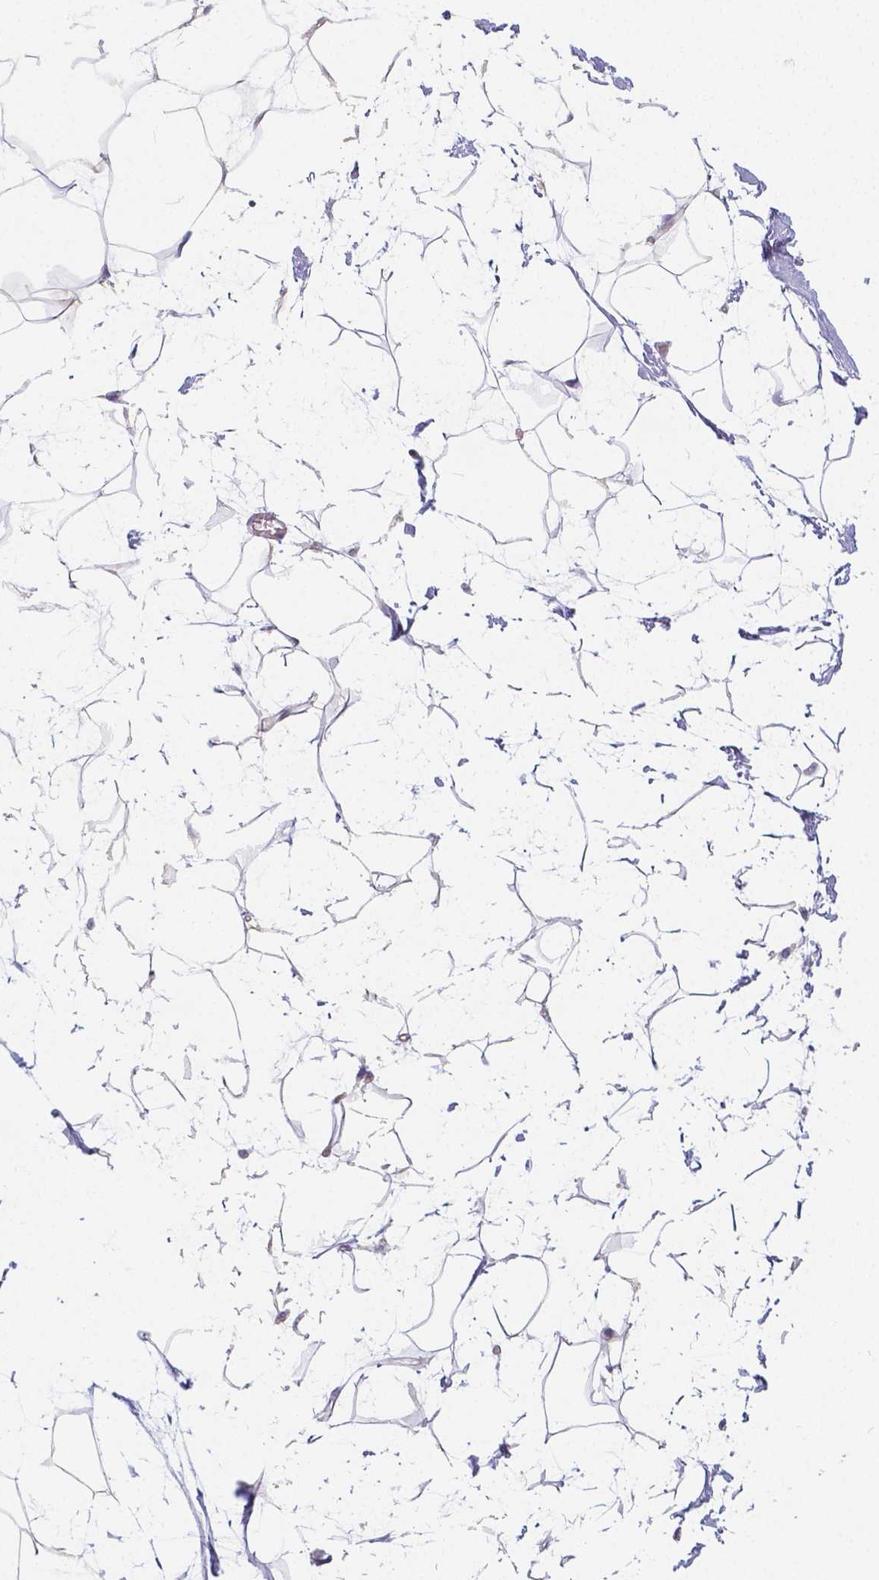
{"staining": {"intensity": "negative", "quantity": "none", "location": "none"}, "tissue": "breast", "cell_type": "Adipocytes", "image_type": "normal", "snomed": [{"axis": "morphology", "description": "Normal tissue, NOS"}, {"axis": "topography", "description": "Breast"}], "caption": "This image is of normal breast stained with IHC to label a protein in brown with the nuclei are counter-stained blue. There is no staining in adipocytes.", "gene": "RNF186", "patient": {"sex": "female", "age": 45}}